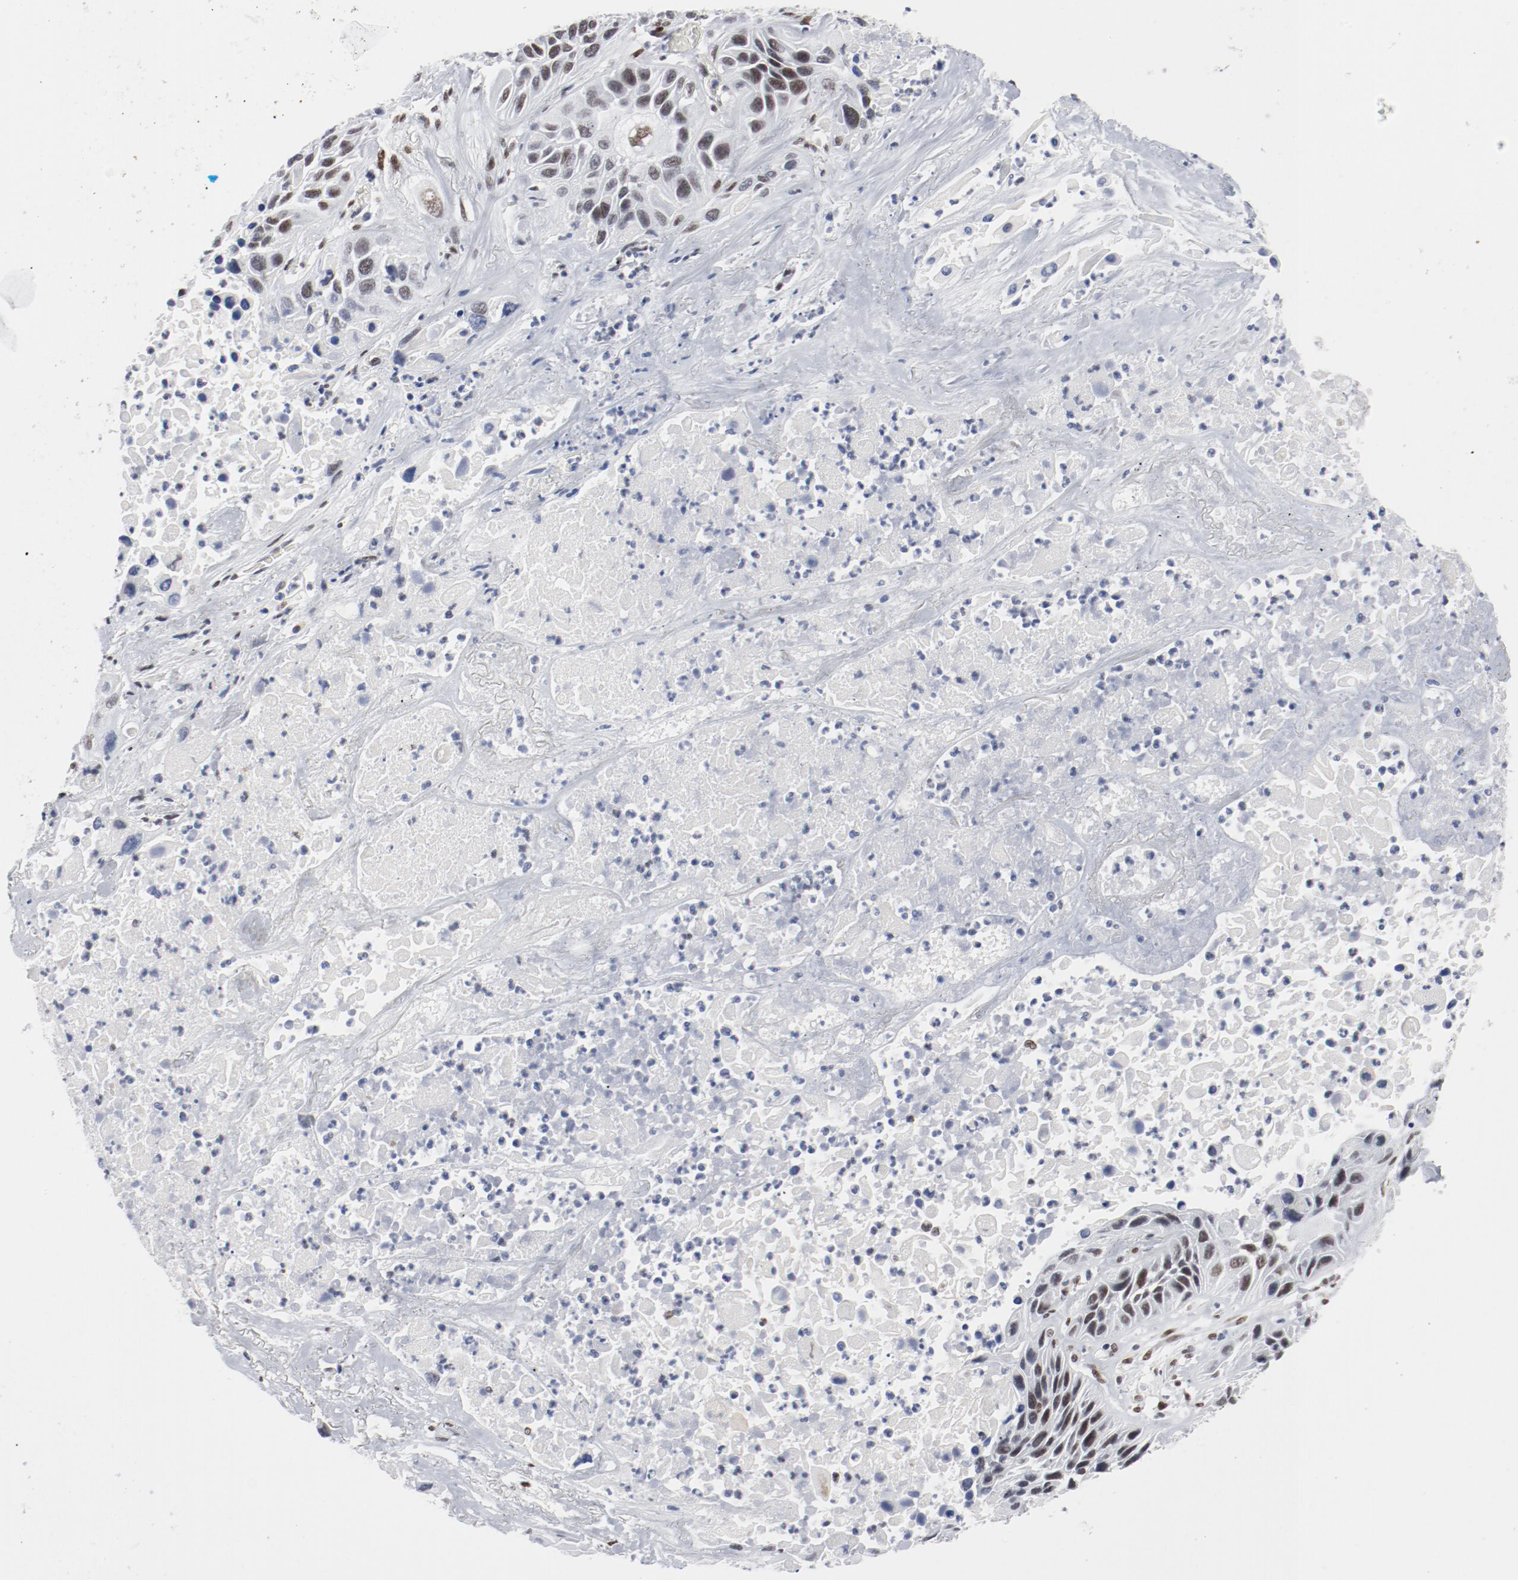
{"staining": {"intensity": "moderate", "quantity": ">75%", "location": "nuclear"}, "tissue": "lung cancer", "cell_type": "Tumor cells", "image_type": "cancer", "snomed": [{"axis": "morphology", "description": "Squamous cell carcinoma, NOS"}, {"axis": "topography", "description": "Lung"}], "caption": "The micrograph exhibits staining of lung squamous cell carcinoma, revealing moderate nuclear protein staining (brown color) within tumor cells.", "gene": "ARNT", "patient": {"sex": "female", "age": 76}}